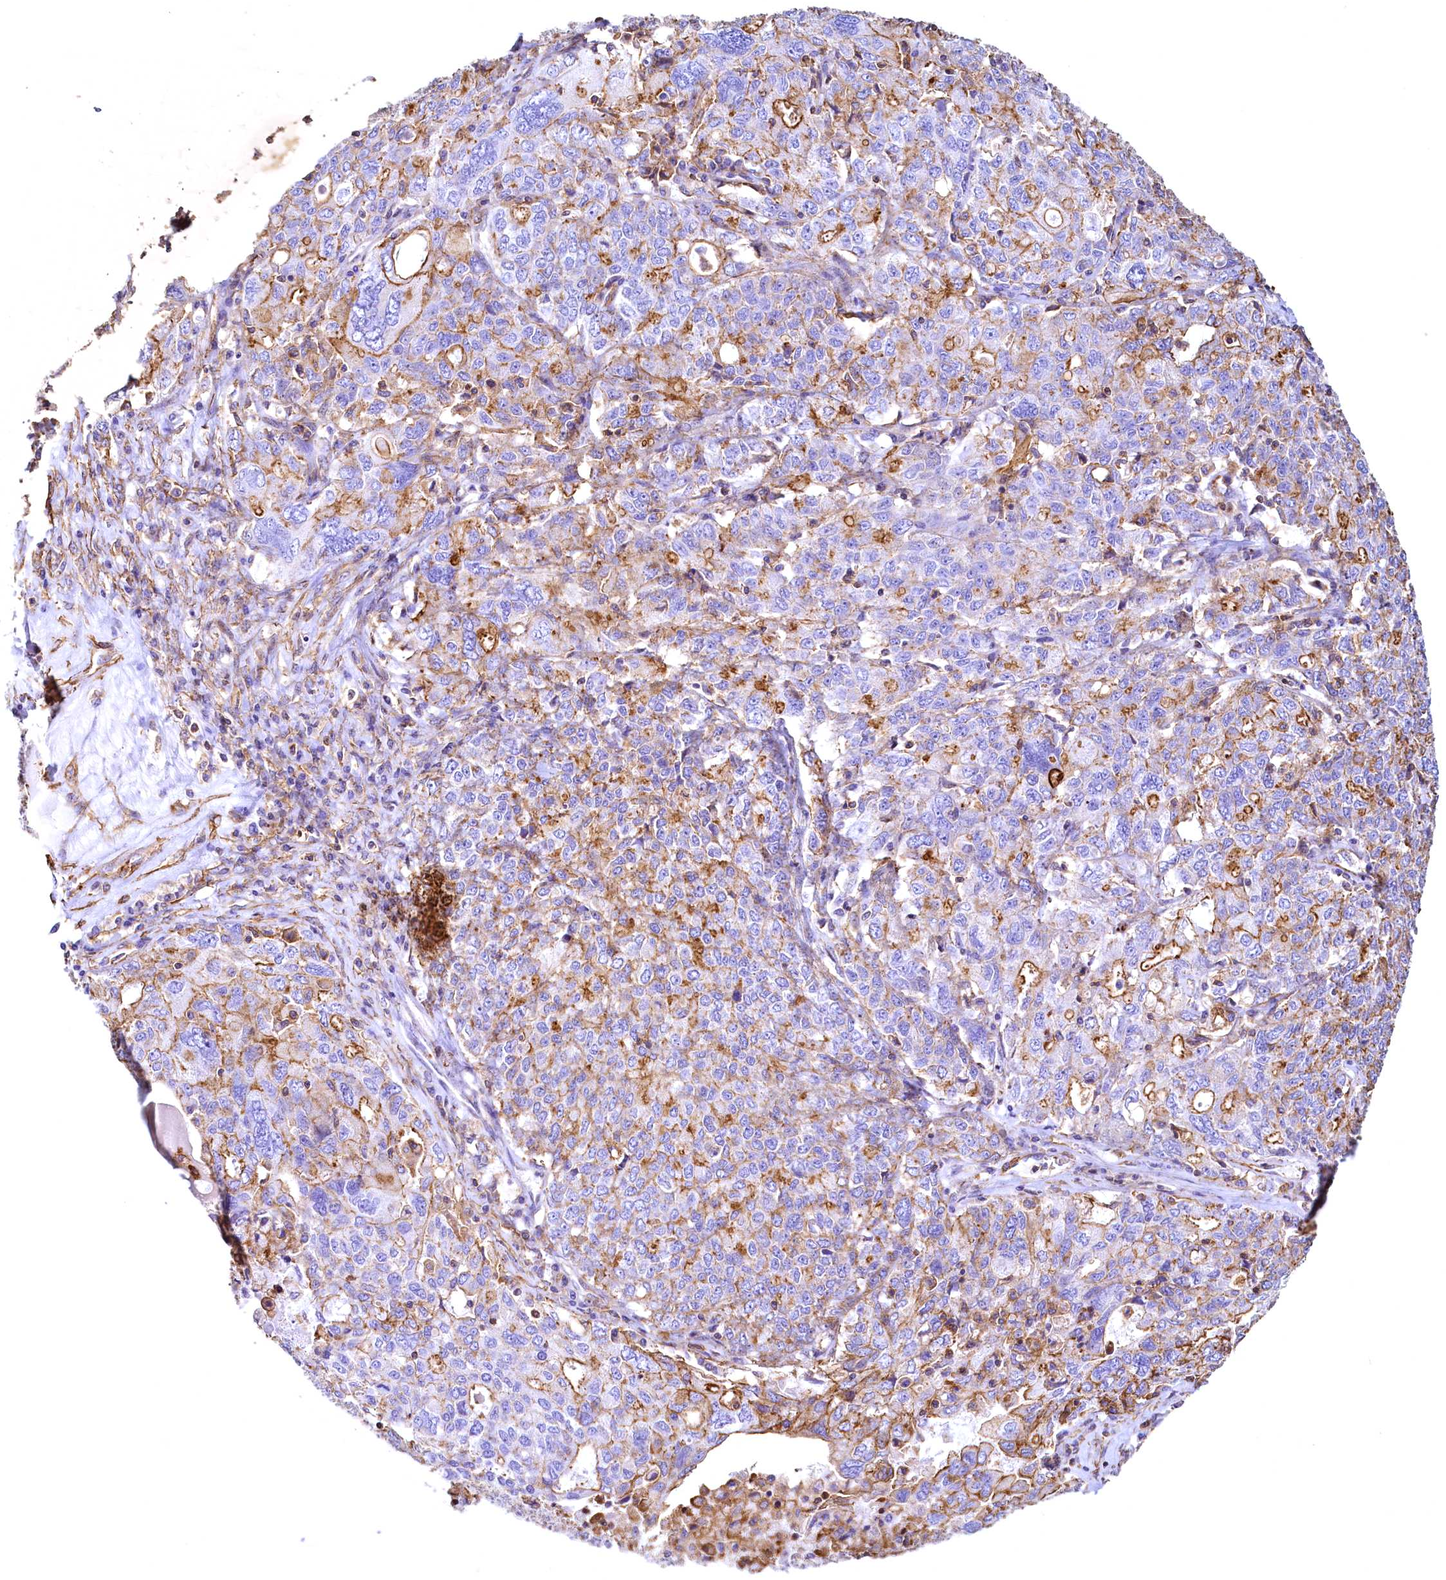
{"staining": {"intensity": "moderate", "quantity": "25%-75%", "location": "cytoplasmic/membranous"}, "tissue": "ovarian cancer", "cell_type": "Tumor cells", "image_type": "cancer", "snomed": [{"axis": "morphology", "description": "Carcinoma, endometroid"}, {"axis": "topography", "description": "Ovary"}], "caption": "Ovarian cancer (endometroid carcinoma) stained with a protein marker shows moderate staining in tumor cells.", "gene": "THBS1", "patient": {"sex": "female", "age": 62}}